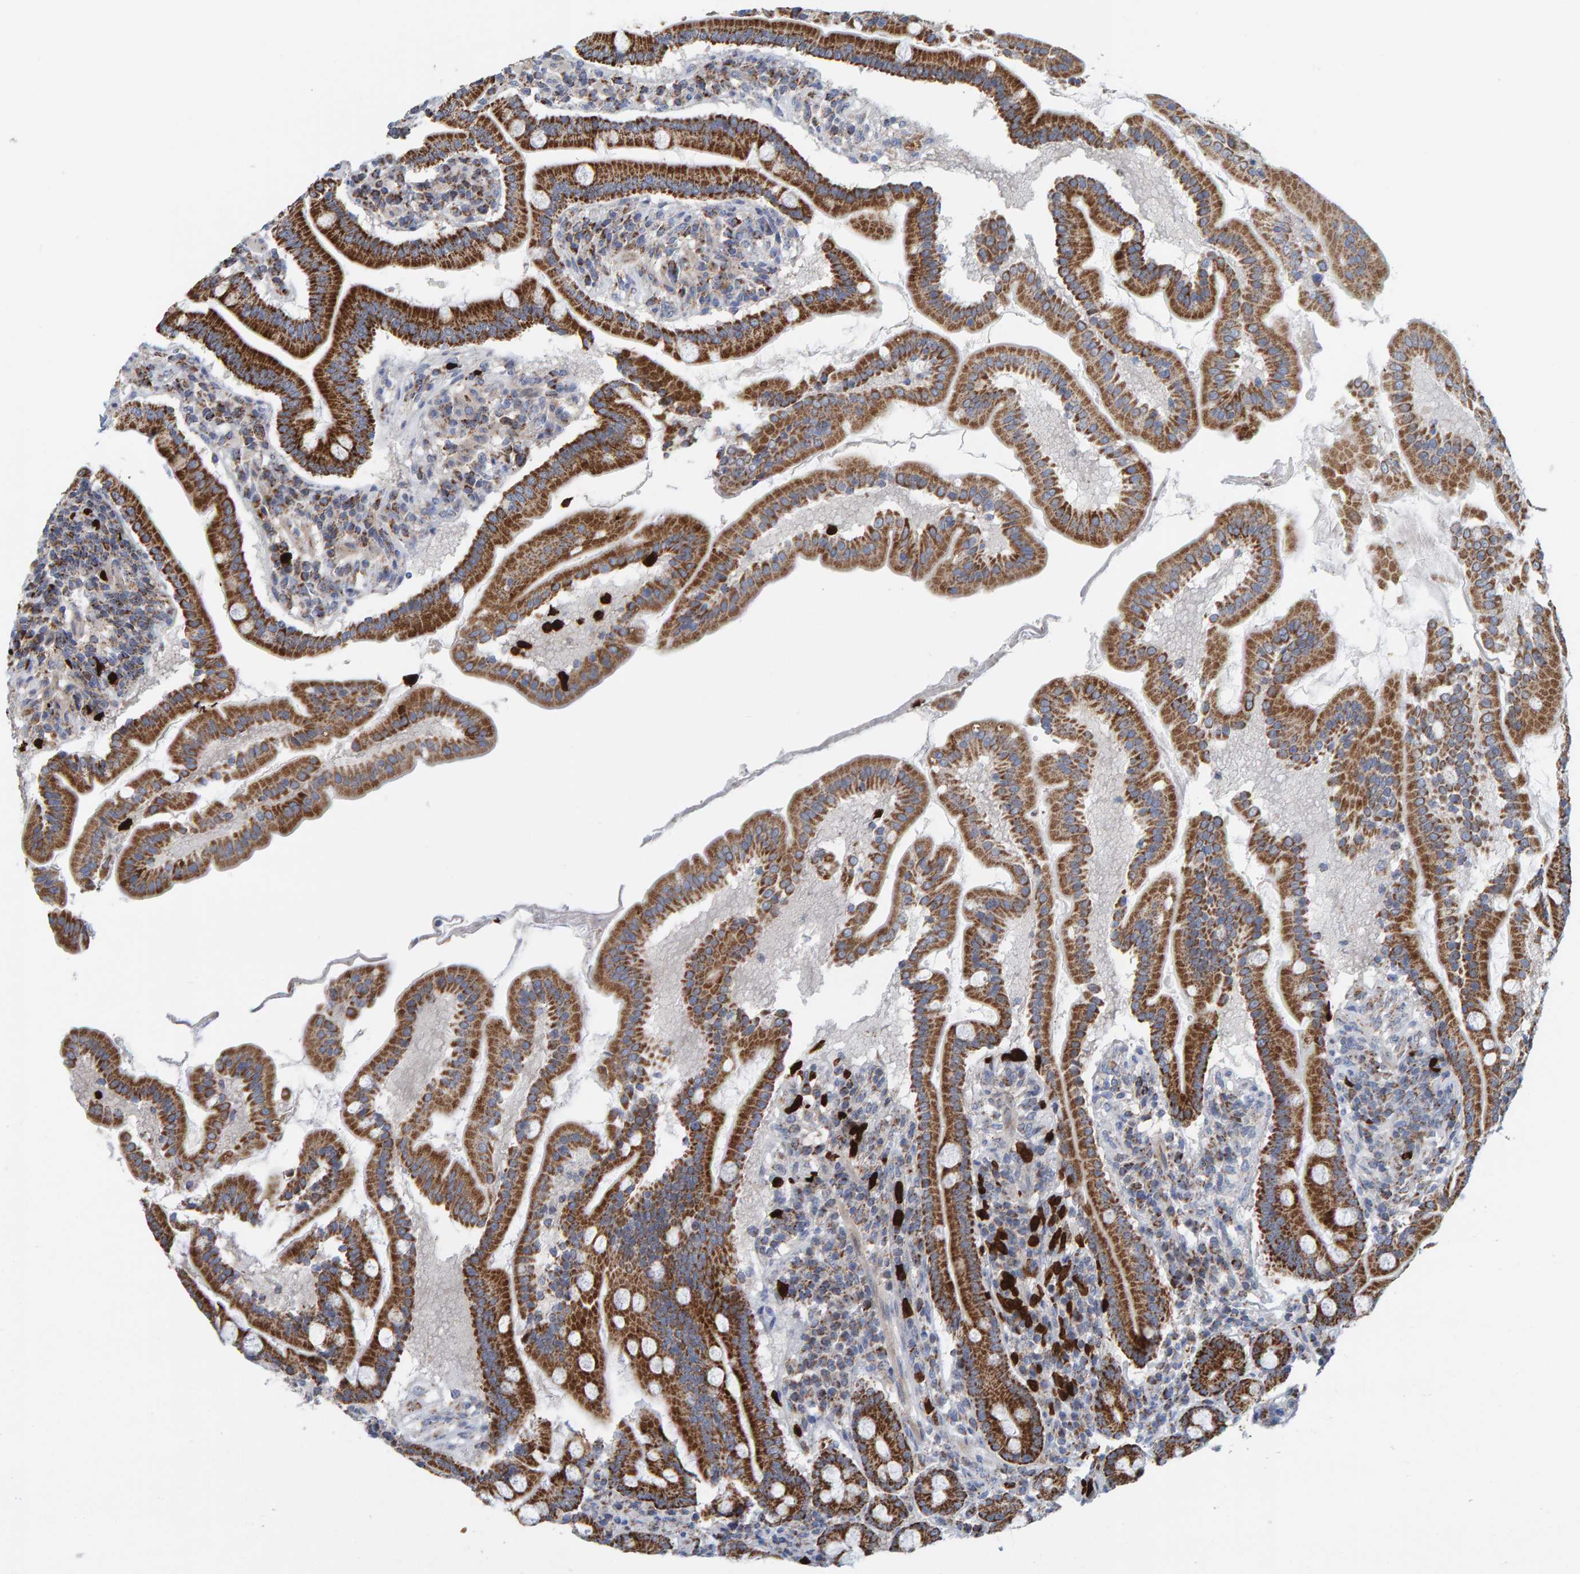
{"staining": {"intensity": "strong", "quantity": ">75%", "location": "cytoplasmic/membranous"}, "tissue": "duodenum", "cell_type": "Glandular cells", "image_type": "normal", "snomed": [{"axis": "morphology", "description": "Normal tissue, NOS"}, {"axis": "topography", "description": "Duodenum"}], "caption": "Strong cytoplasmic/membranous staining for a protein is seen in approximately >75% of glandular cells of normal duodenum using immunohistochemistry (IHC).", "gene": "B9D1", "patient": {"sex": "male", "age": 50}}